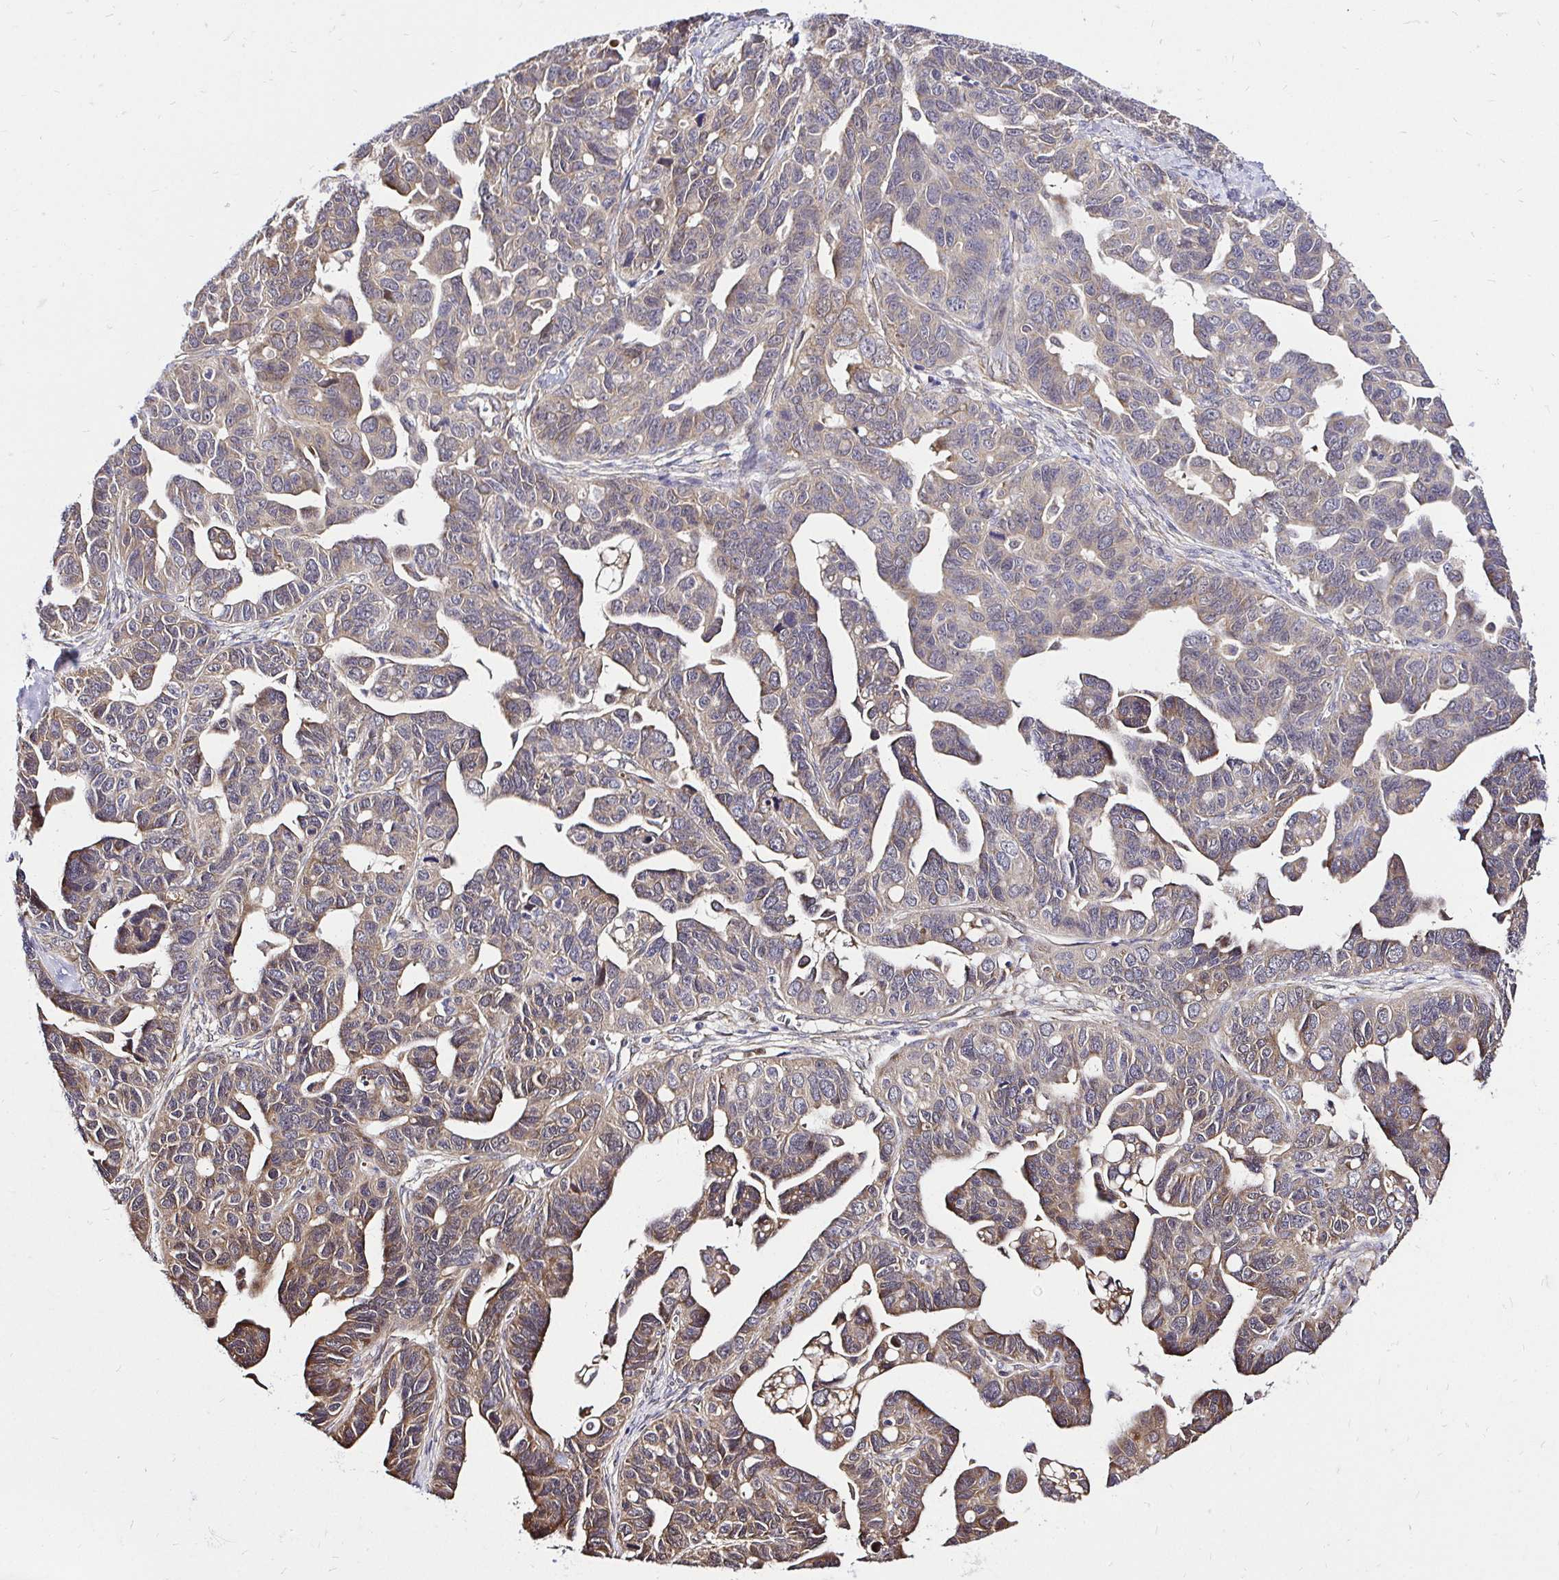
{"staining": {"intensity": "weak", "quantity": "25%-75%", "location": "cytoplasmic/membranous"}, "tissue": "ovarian cancer", "cell_type": "Tumor cells", "image_type": "cancer", "snomed": [{"axis": "morphology", "description": "Cystadenocarcinoma, serous, NOS"}, {"axis": "topography", "description": "Ovary"}], "caption": "Ovarian serous cystadenocarcinoma stained for a protein (brown) exhibits weak cytoplasmic/membranous positive expression in about 25%-75% of tumor cells.", "gene": "CCDC122", "patient": {"sex": "female", "age": 69}}